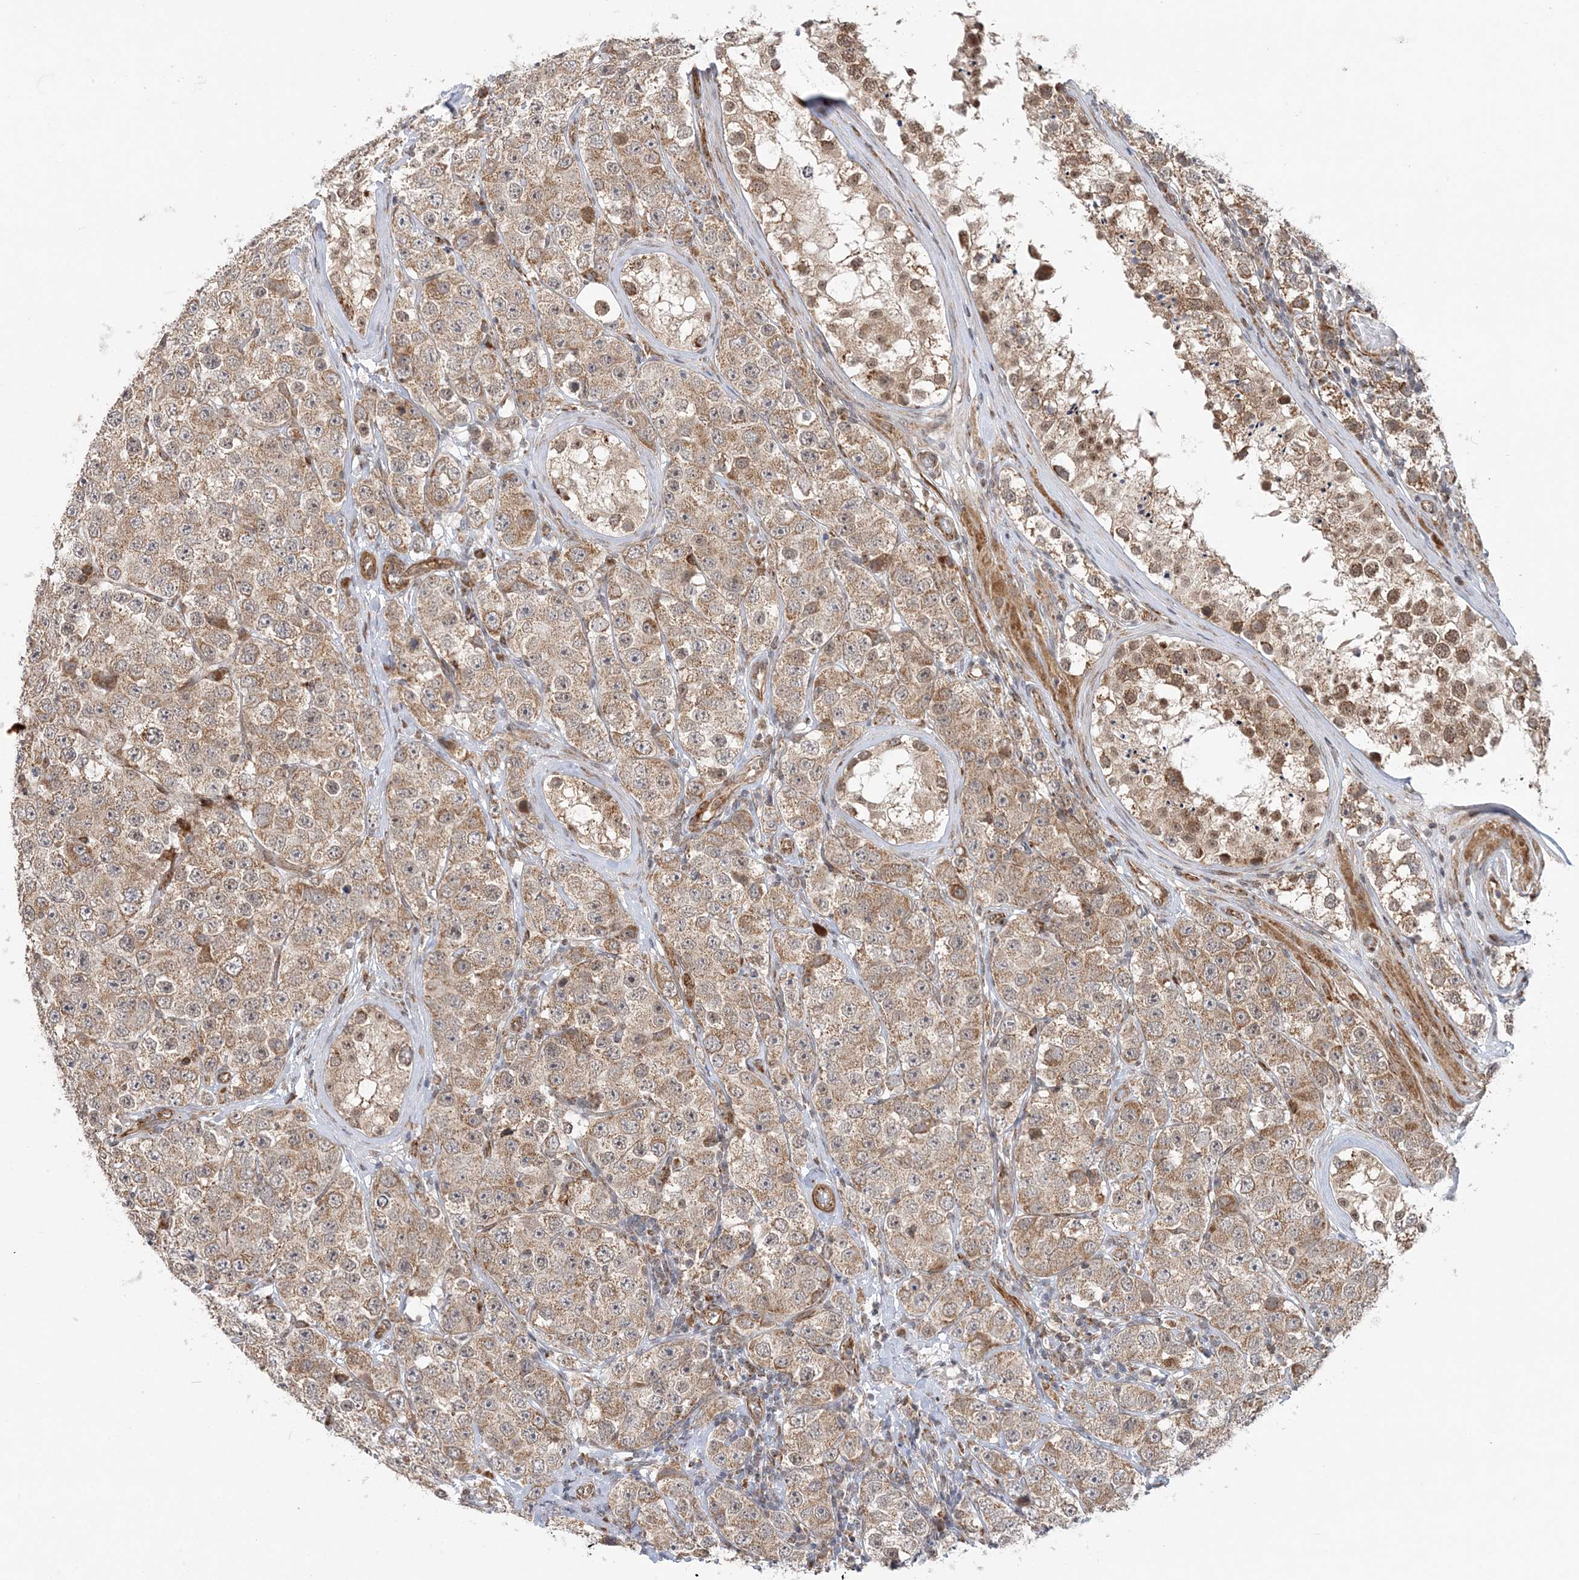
{"staining": {"intensity": "moderate", "quantity": ">75%", "location": "cytoplasmic/membranous"}, "tissue": "testis cancer", "cell_type": "Tumor cells", "image_type": "cancer", "snomed": [{"axis": "morphology", "description": "Seminoma, NOS"}, {"axis": "topography", "description": "Testis"}], "caption": "Protein staining of testis seminoma tissue shows moderate cytoplasmic/membranous staining in about >75% of tumor cells. Immunohistochemistry (ihc) stains the protein of interest in brown and the nuclei are stained blue.", "gene": "MRPL47", "patient": {"sex": "male", "age": 28}}